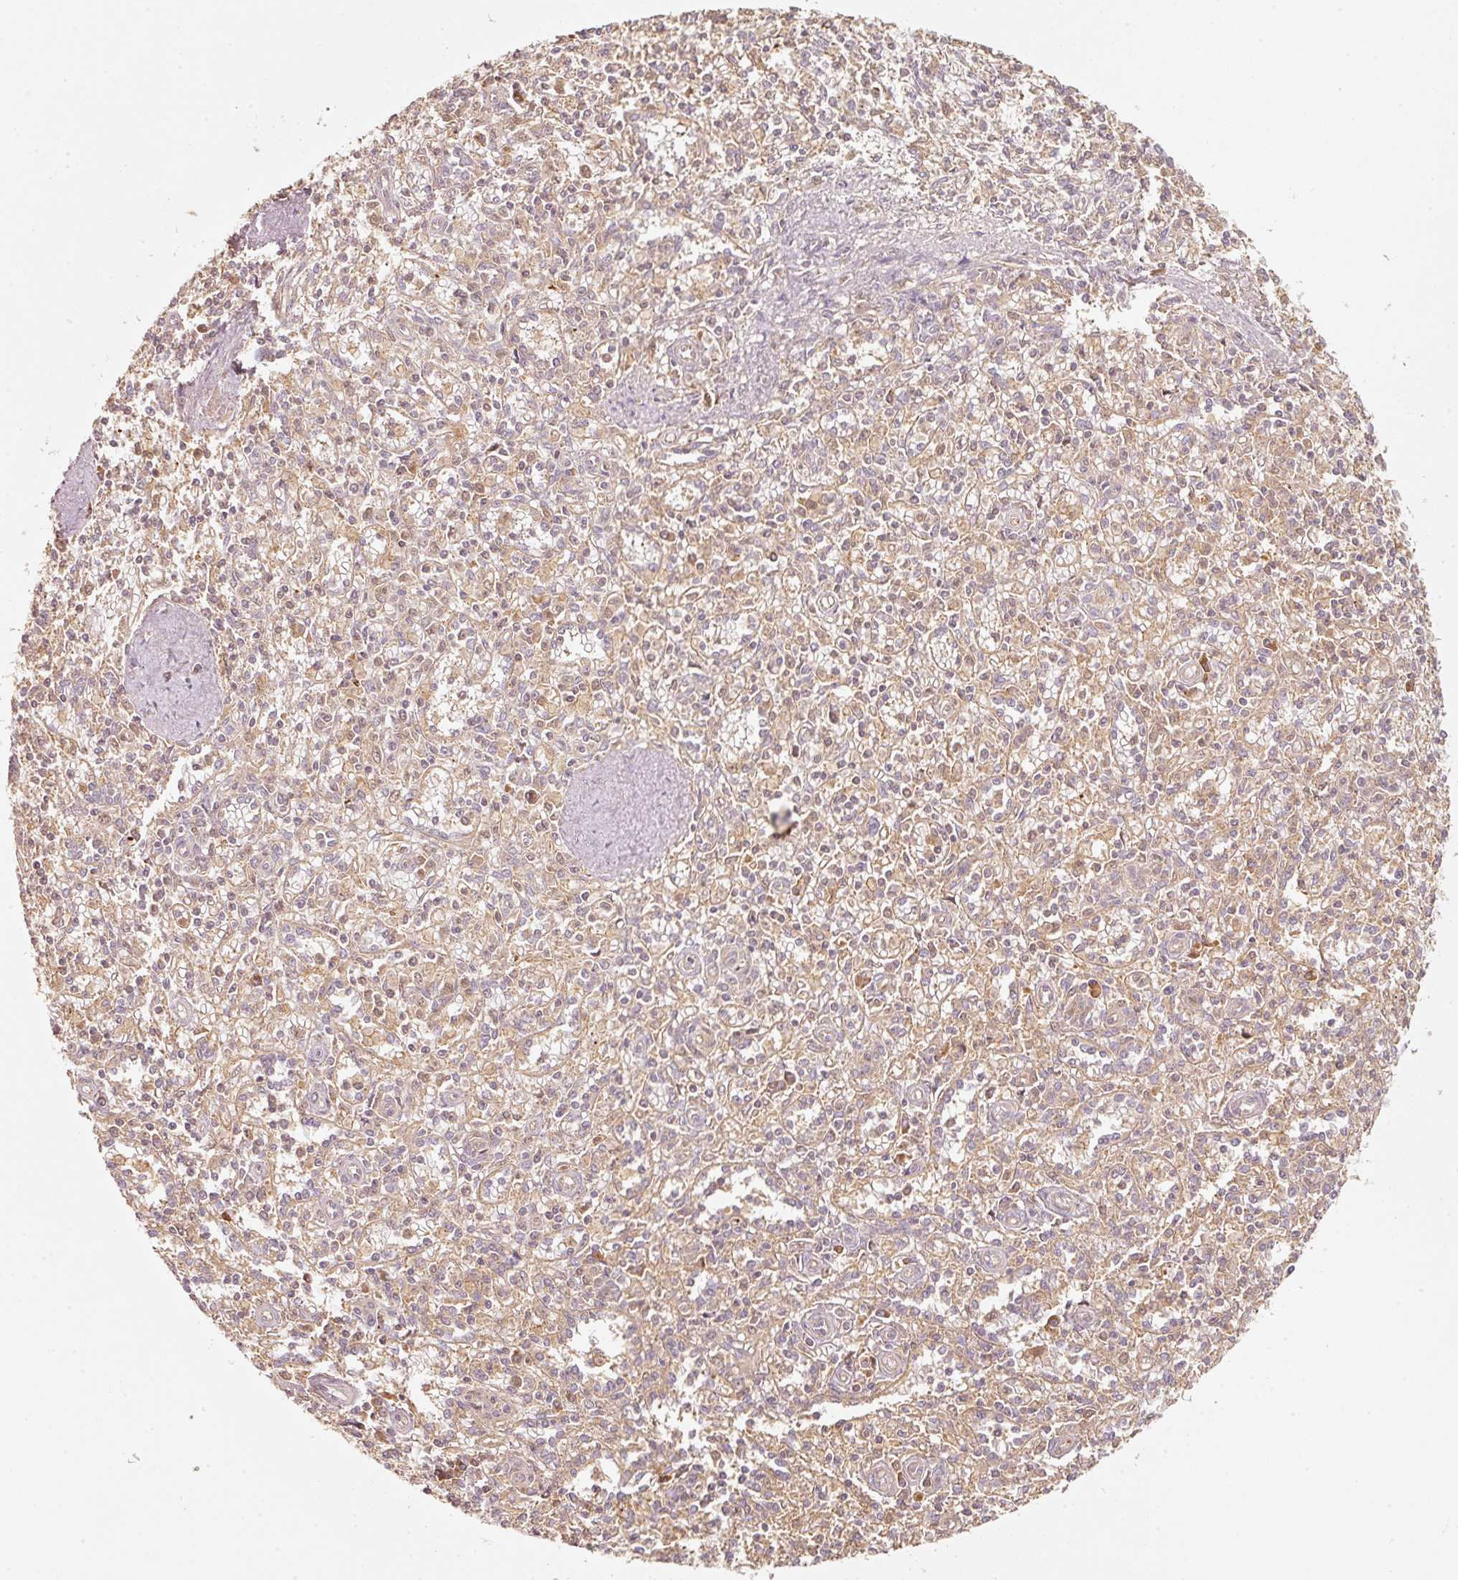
{"staining": {"intensity": "moderate", "quantity": "25%-75%", "location": "cytoplasmic/membranous"}, "tissue": "spleen", "cell_type": "Cells in red pulp", "image_type": "normal", "snomed": [{"axis": "morphology", "description": "Normal tissue, NOS"}, {"axis": "topography", "description": "Spleen"}], "caption": "Protein expression analysis of unremarkable spleen demonstrates moderate cytoplasmic/membranous positivity in approximately 25%-75% of cells in red pulp. Nuclei are stained in blue.", "gene": "RRAS2", "patient": {"sex": "female", "age": 70}}